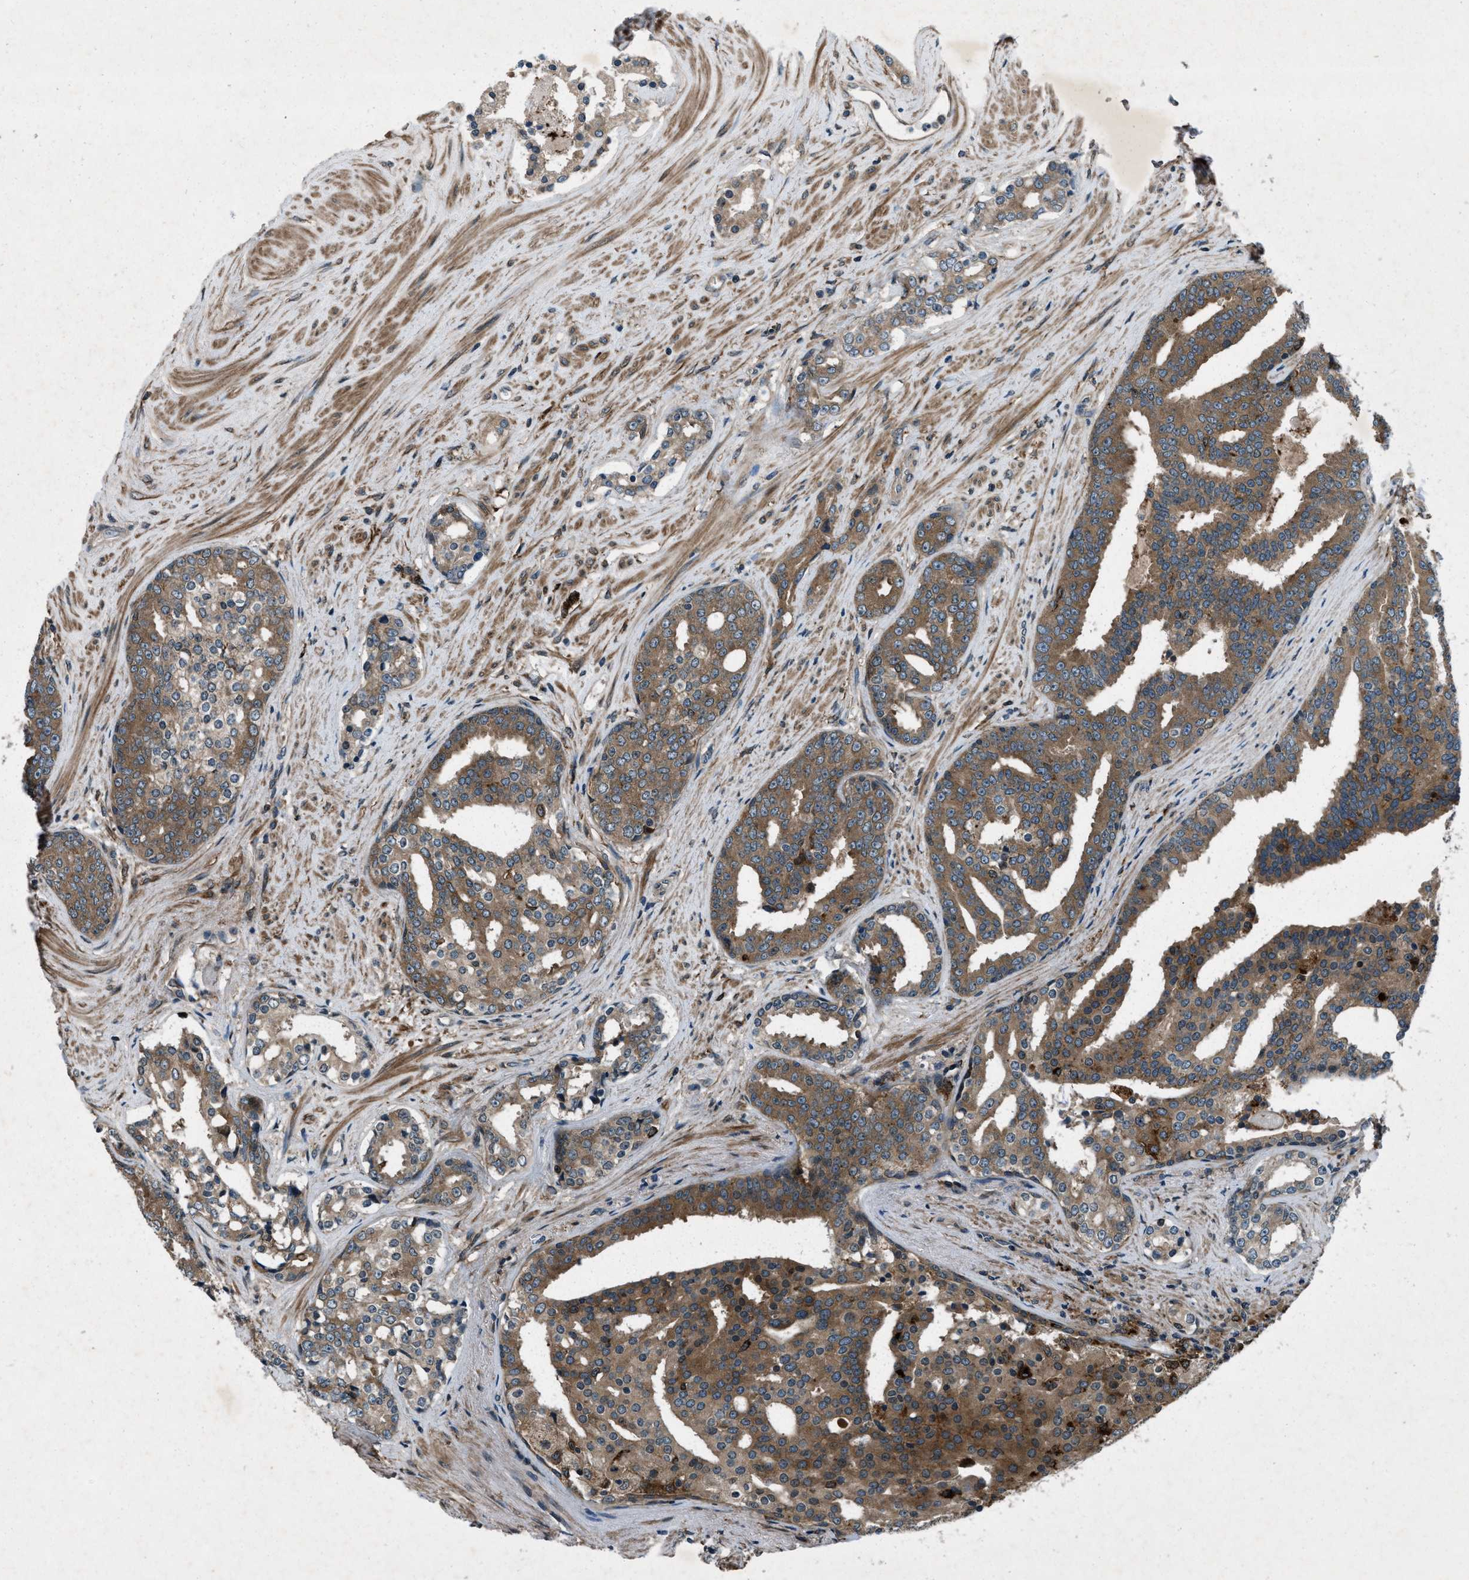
{"staining": {"intensity": "moderate", "quantity": ">75%", "location": "cytoplasmic/membranous"}, "tissue": "prostate cancer", "cell_type": "Tumor cells", "image_type": "cancer", "snomed": [{"axis": "morphology", "description": "Adenocarcinoma, High grade"}, {"axis": "topography", "description": "Prostate"}], "caption": "High-magnification brightfield microscopy of prostate cancer (high-grade adenocarcinoma) stained with DAB (brown) and counterstained with hematoxylin (blue). tumor cells exhibit moderate cytoplasmic/membranous positivity is seen in approximately>75% of cells.", "gene": "EPSTI1", "patient": {"sex": "male", "age": 71}}